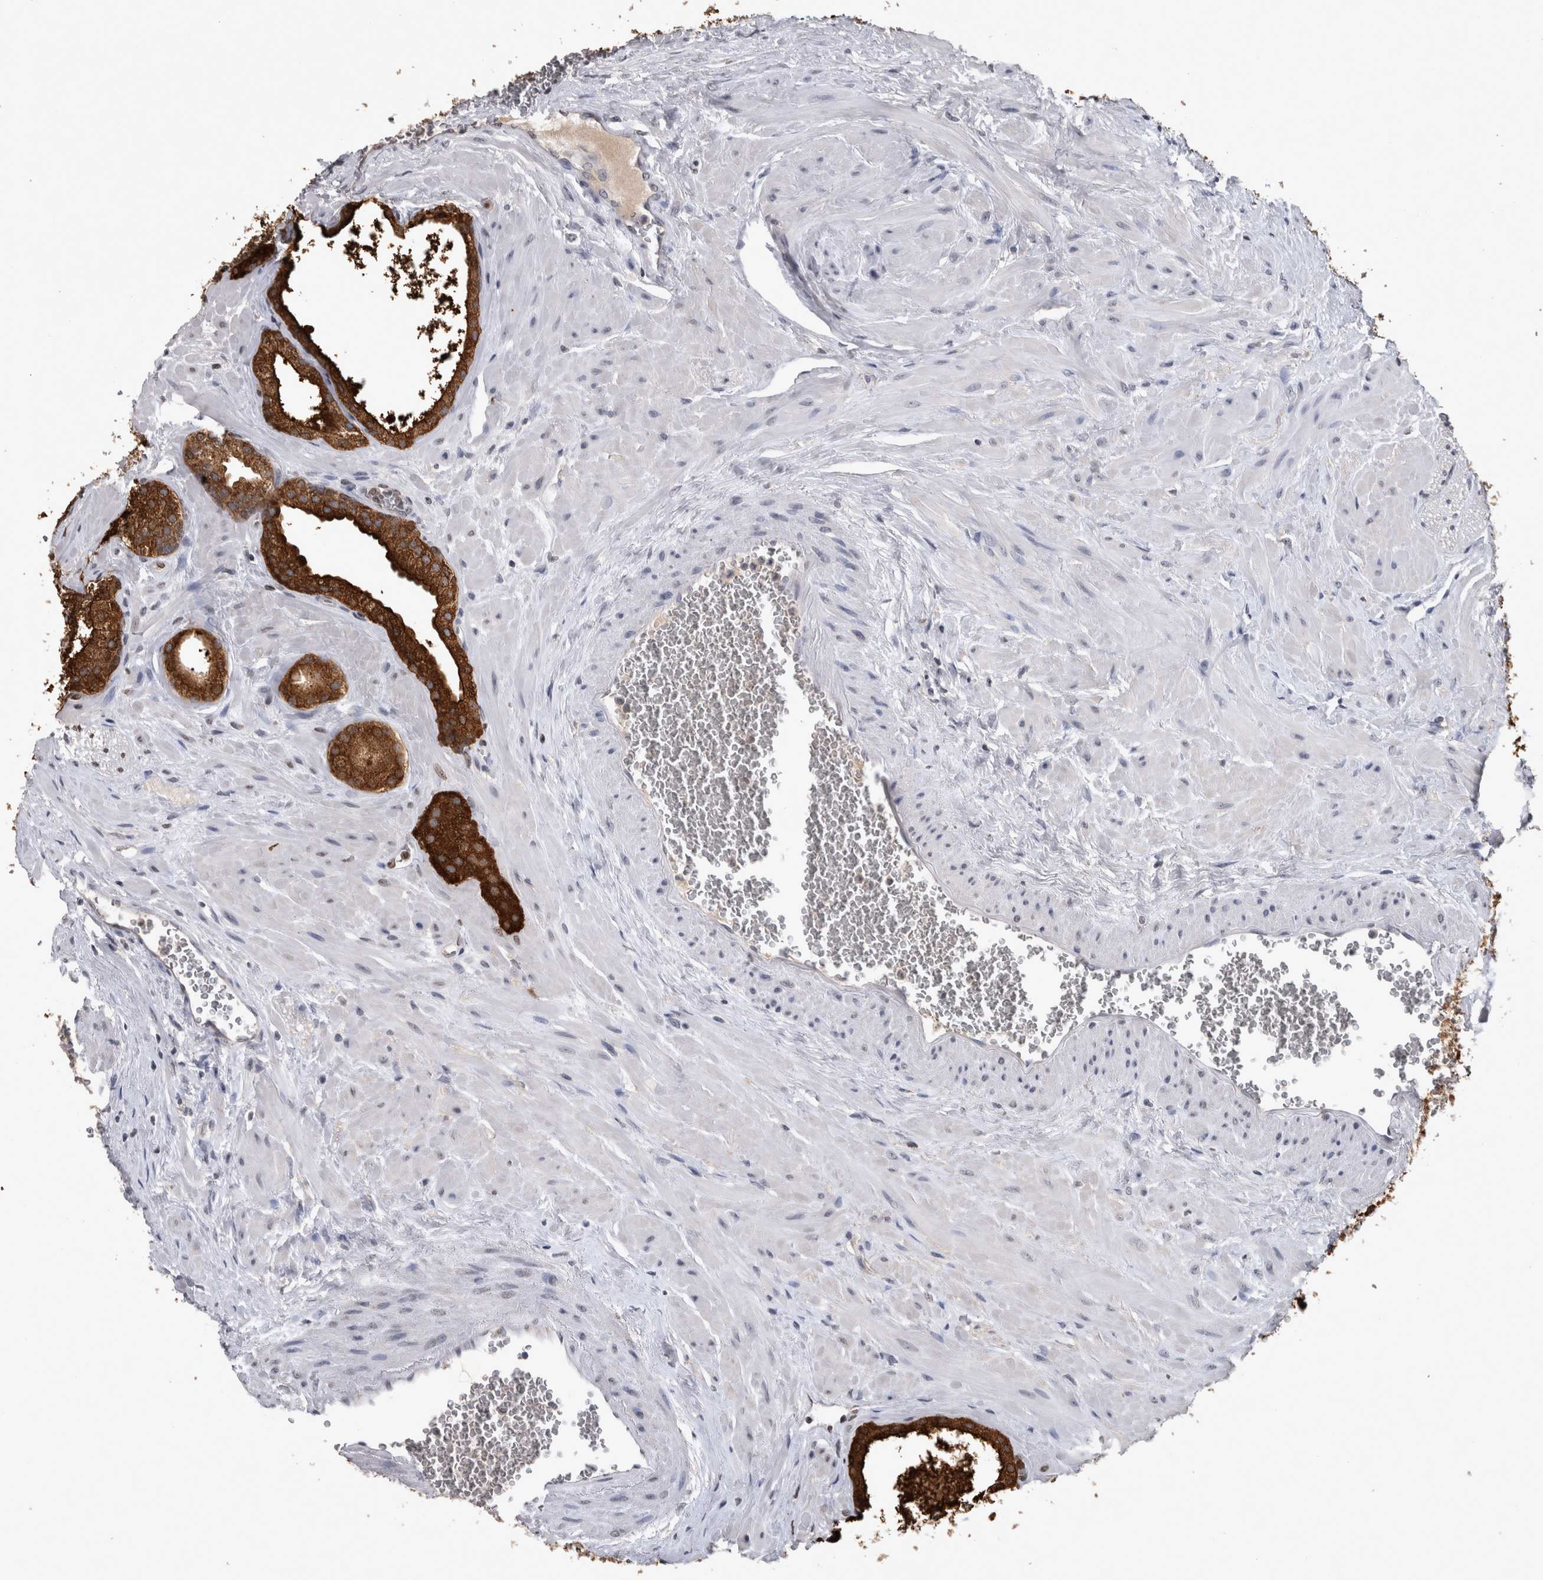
{"staining": {"intensity": "strong", "quantity": ">75%", "location": "cytoplasmic/membranous"}, "tissue": "prostate", "cell_type": "Glandular cells", "image_type": "normal", "snomed": [{"axis": "morphology", "description": "Normal tissue, NOS"}, {"axis": "morphology", "description": "Urothelial carcinoma, Low grade"}, {"axis": "topography", "description": "Urinary bladder"}, {"axis": "topography", "description": "Prostate"}], "caption": "The immunohistochemical stain shows strong cytoplasmic/membranous expression in glandular cells of benign prostate.", "gene": "WNT7A", "patient": {"sex": "male", "age": 60}}